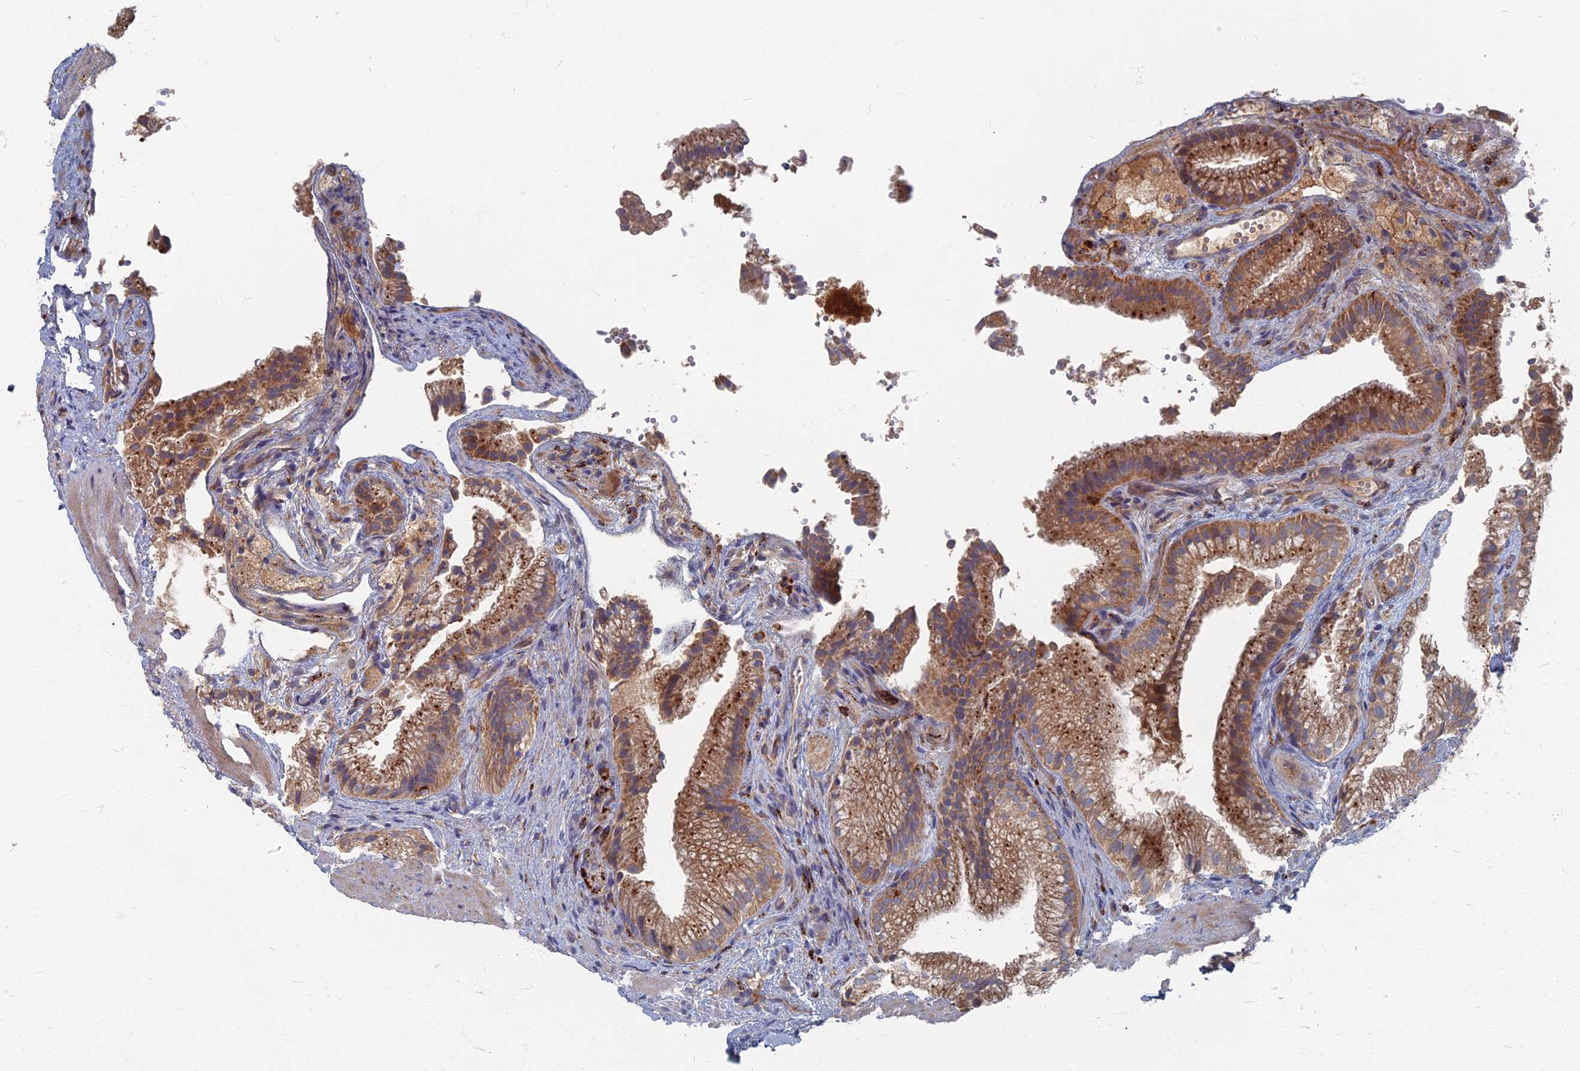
{"staining": {"intensity": "moderate", "quantity": ">75%", "location": "cytoplasmic/membranous"}, "tissue": "gallbladder", "cell_type": "Glandular cells", "image_type": "normal", "snomed": [{"axis": "morphology", "description": "Normal tissue, NOS"}, {"axis": "morphology", "description": "Inflammation, NOS"}, {"axis": "topography", "description": "Gallbladder"}], "caption": "Human gallbladder stained for a protein (brown) exhibits moderate cytoplasmic/membranous positive expression in about >75% of glandular cells.", "gene": "PPCDC", "patient": {"sex": "male", "age": 51}}